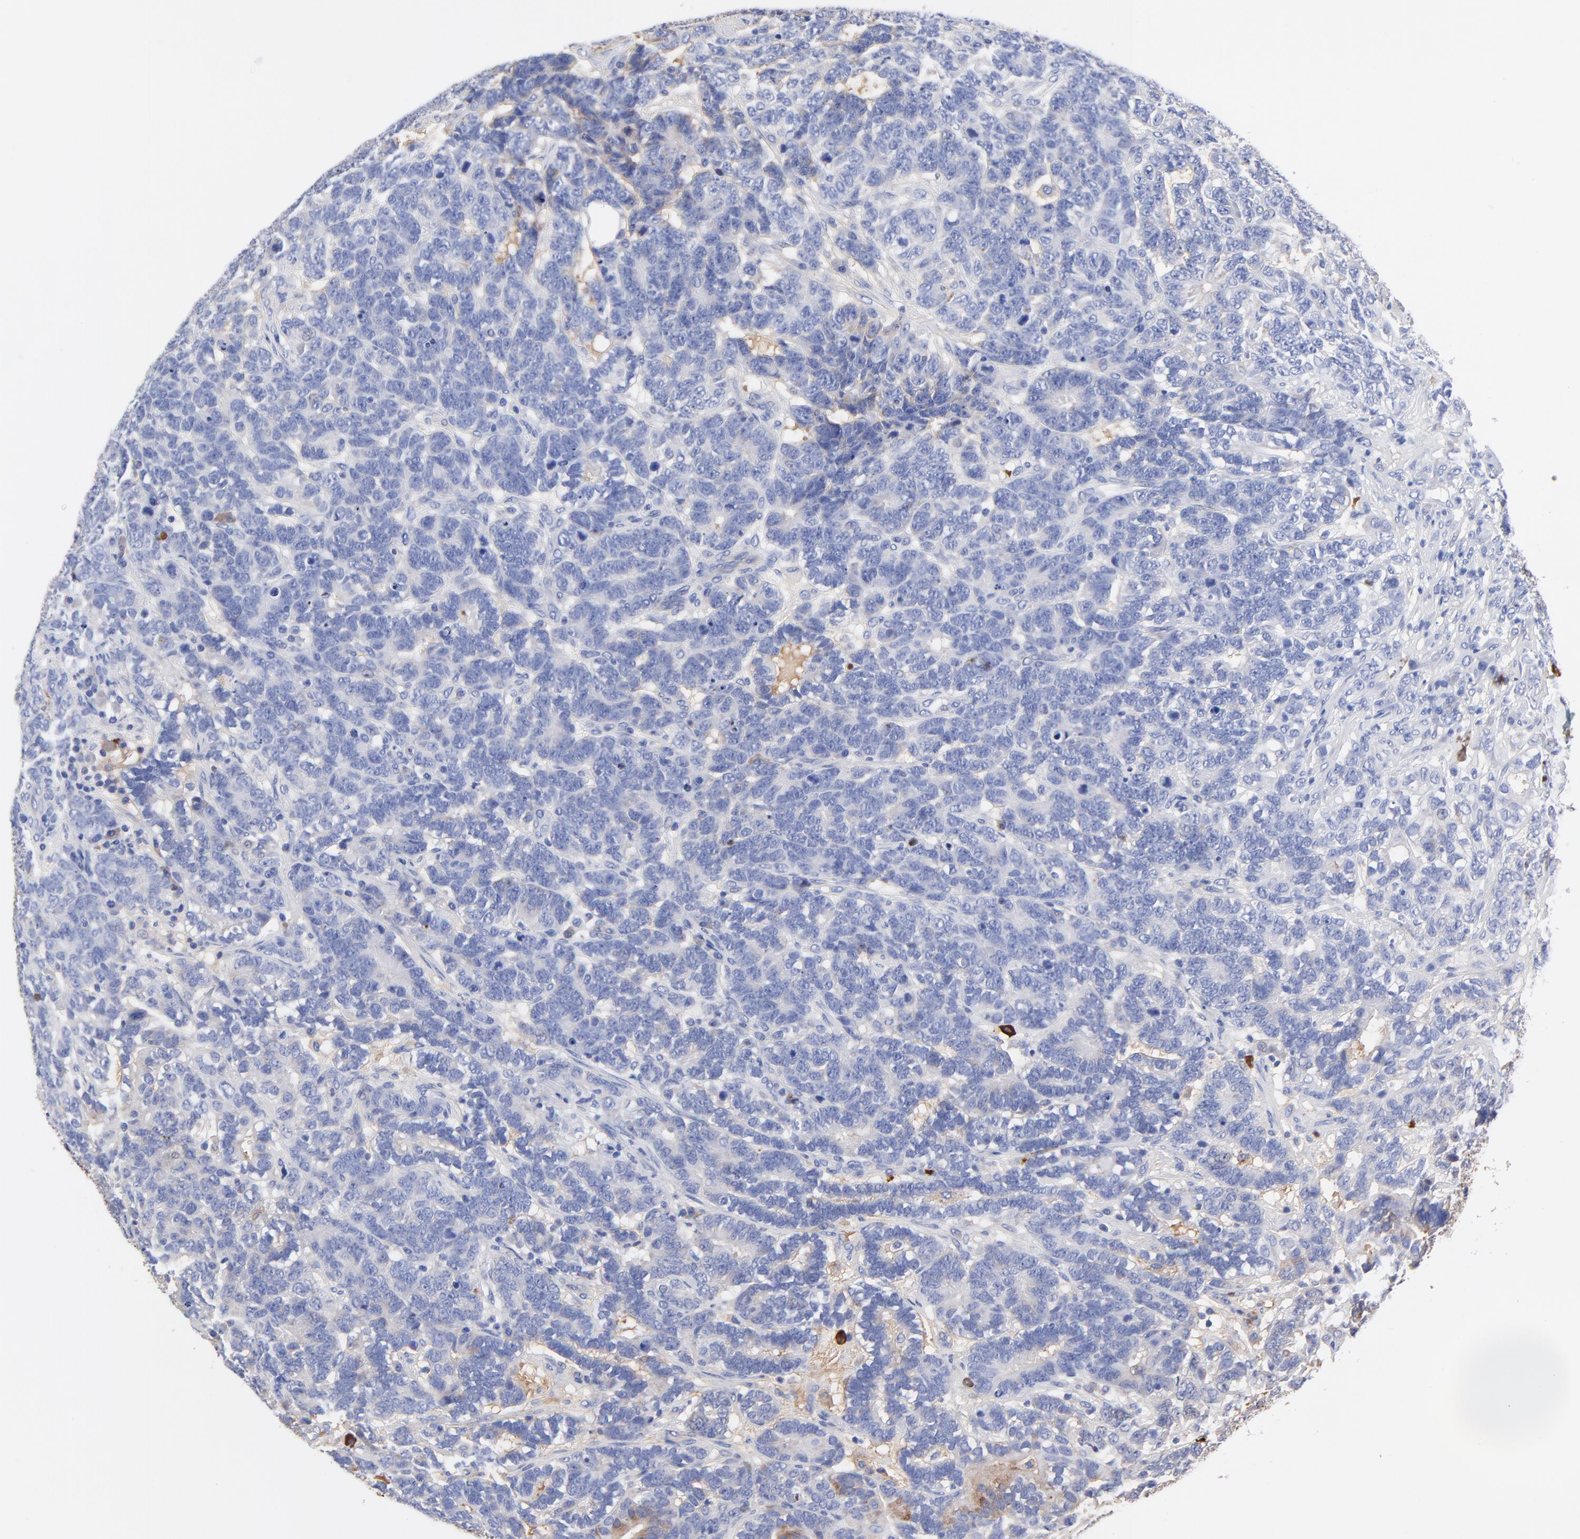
{"staining": {"intensity": "weak", "quantity": "<25%", "location": "cytoplasmic/membranous"}, "tissue": "testis cancer", "cell_type": "Tumor cells", "image_type": "cancer", "snomed": [{"axis": "morphology", "description": "Carcinoma, Embryonal, NOS"}, {"axis": "topography", "description": "Testis"}], "caption": "High power microscopy histopathology image of an IHC photomicrograph of testis embryonal carcinoma, revealing no significant expression in tumor cells.", "gene": "IGLV3-10", "patient": {"sex": "male", "age": 26}}